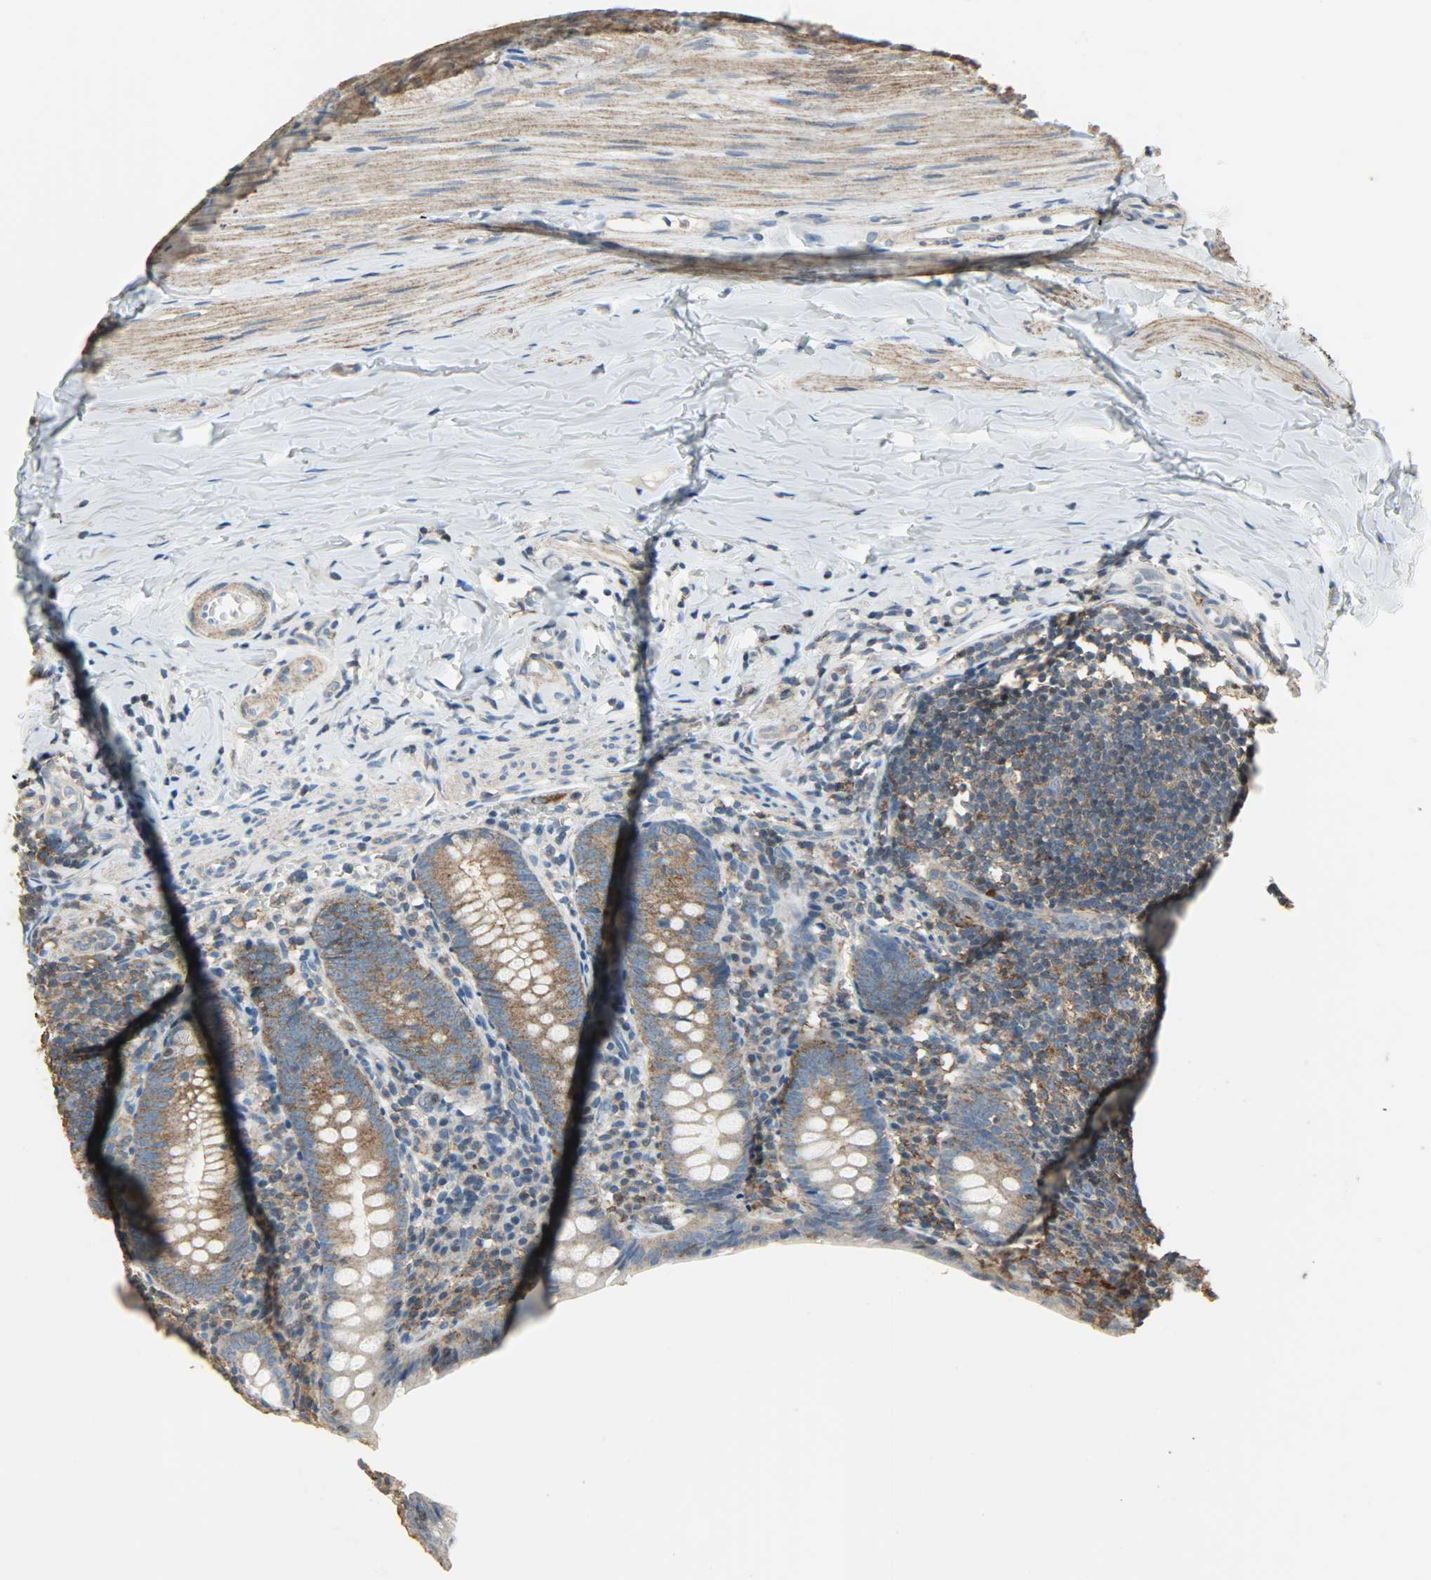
{"staining": {"intensity": "moderate", "quantity": ">75%", "location": "cytoplasmic/membranous"}, "tissue": "appendix", "cell_type": "Glandular cells", "image_type": "normal", "snomed": [{"axis": "morphology", "description": "Normal tissue, NOS"}, {"axis": "topography", "description": "Appendix"}], "caption": "Appendix was stained to show a protein in brown. There is medium levels of moderate cytoplasmic/membranous staining in about >75% of glandular cells. (IHC, brightfield microscopy, high magnification).", "gene": "DNAJA4", "patient": {"sex": "female", "age": 10}}